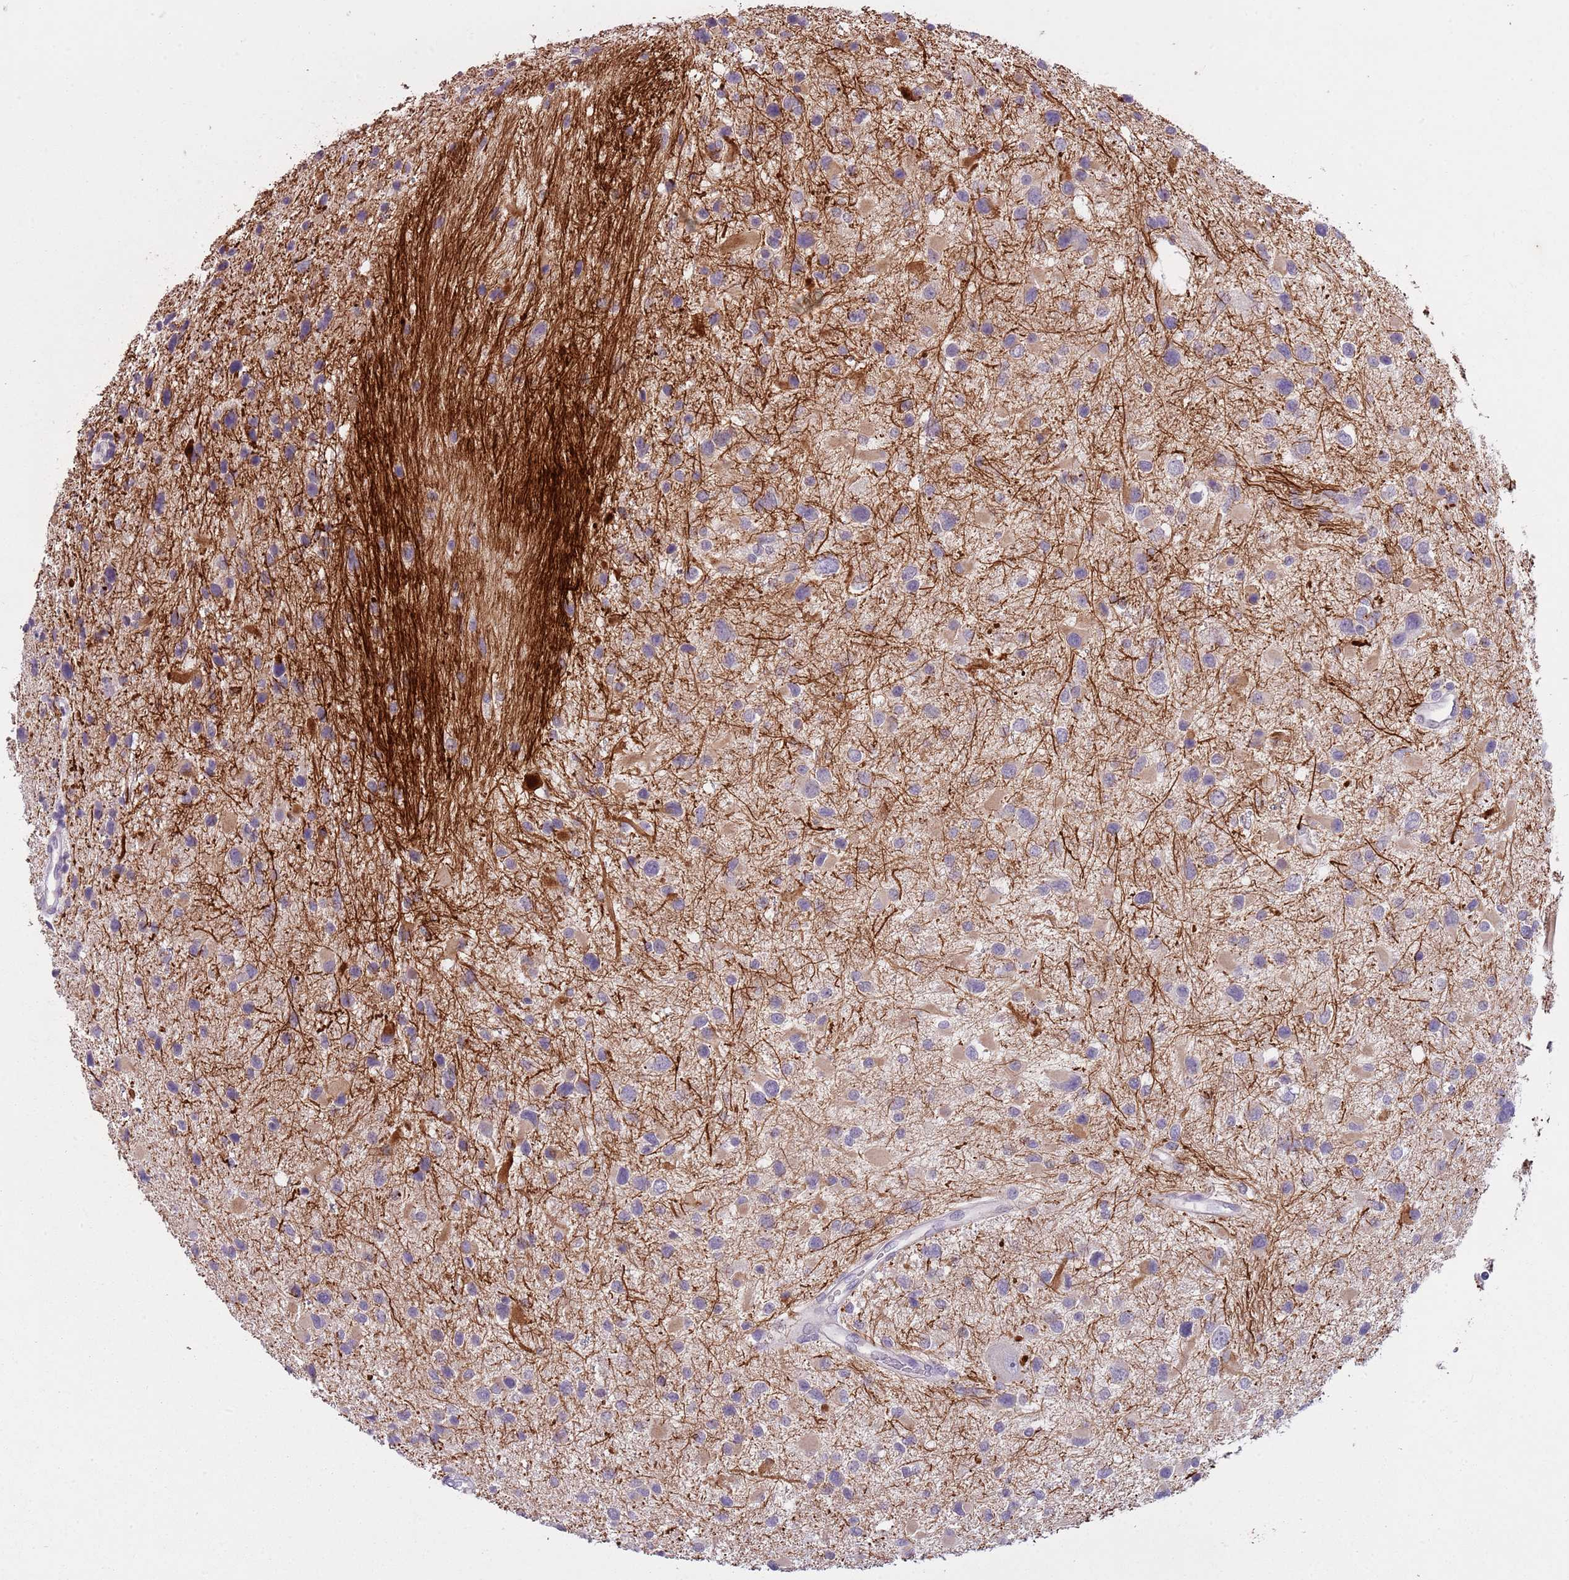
{"staining": {"intensity": "moderate", "quantity": "25%-75%", "location": "cytoplasmic/membranous"}, "tissue": "glioma", "cell_type": "Tumor cells", "image_type": "cancer", "snomed": [{"axis": "morphology", "description": "Glioma, malignant, Low grade"}, {"axis": "topography", "description": "Brain"}], "caption": "Moderate cytoplasmic/membranous protein positivity is present in about 25%-75% of tumor cells in malignant glioma (low-grade).", "gene": "SLC35E3", "patient": {"sex": "female", "age": 32}}